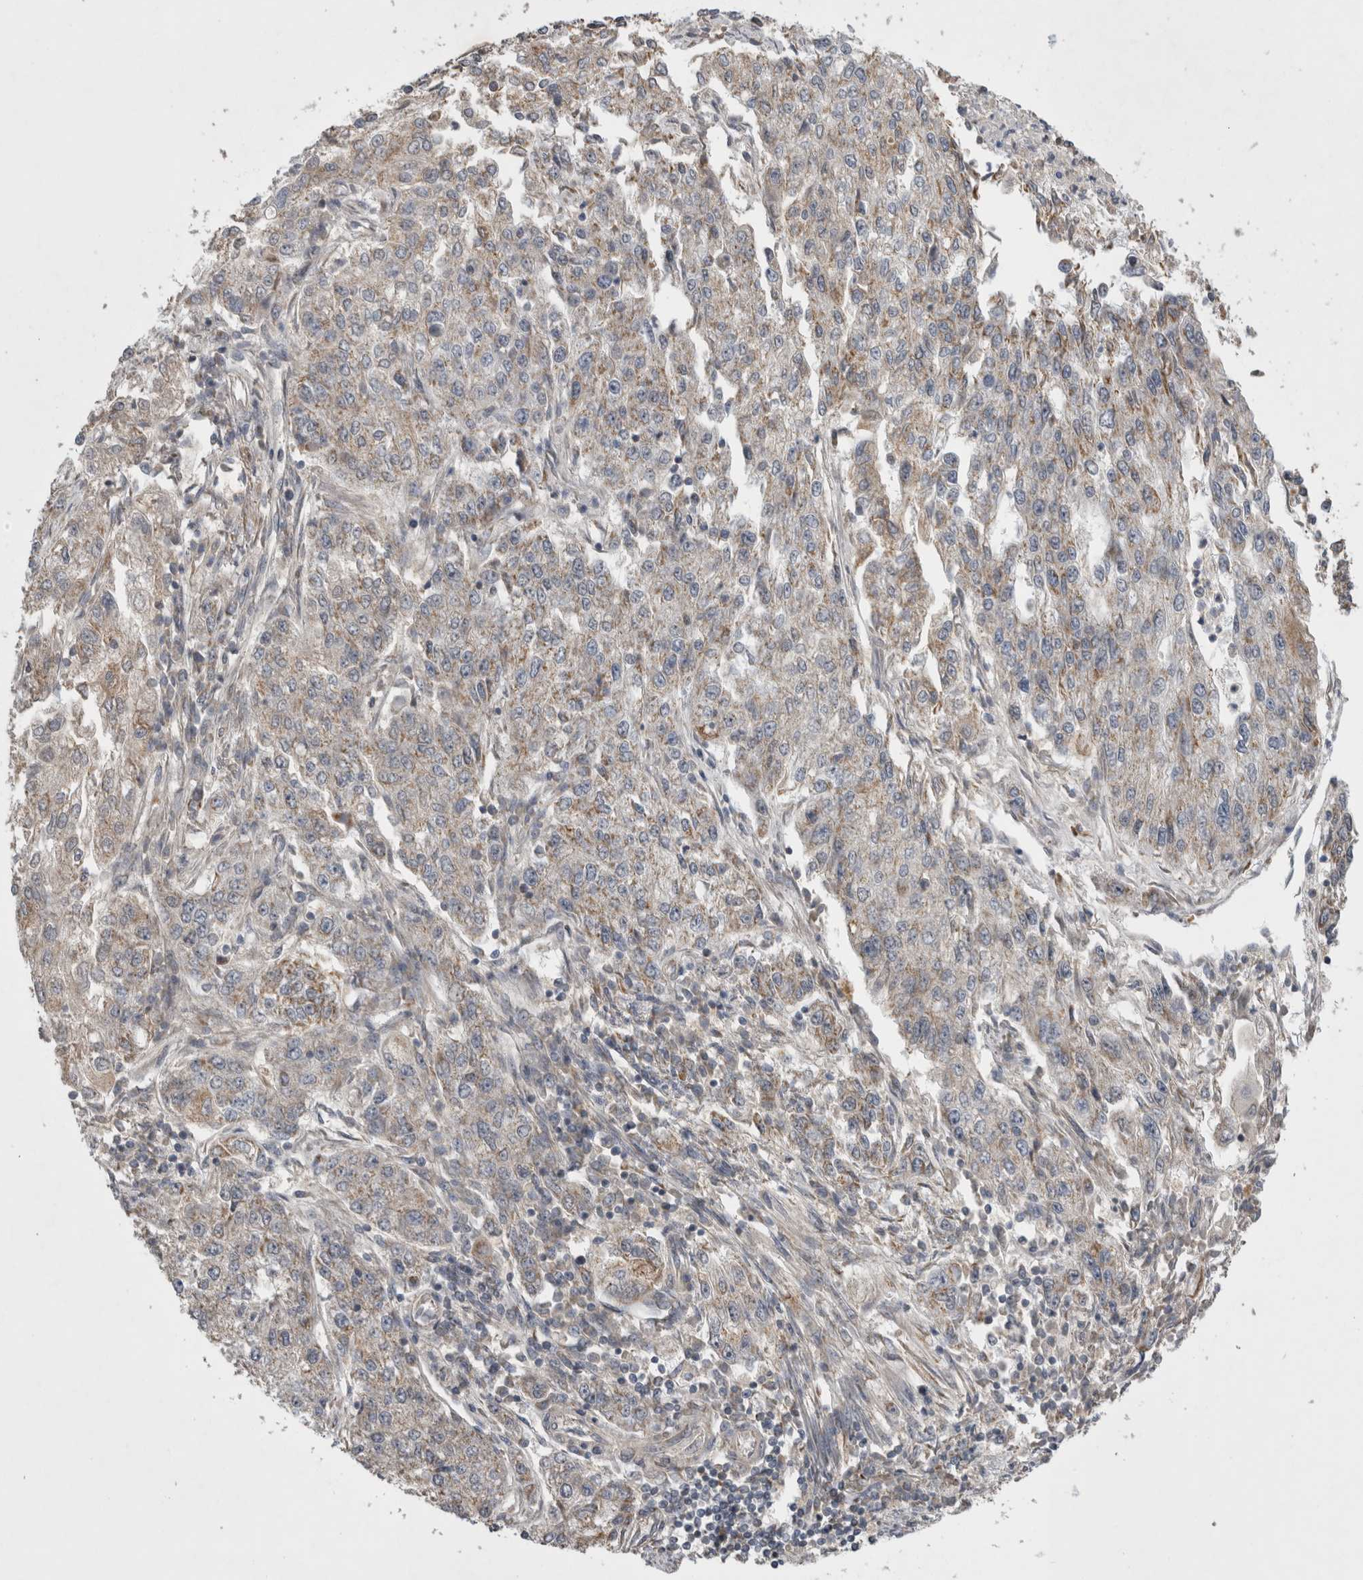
{"staining": {"intensity": "weak", "quantity": "25%-75%", "location": "cytoplasmic/membranous"}, "tissue": "endometrial cancer", "cell_type": "Tumor cells", "image_type": "cancer", "snomed": [{"axis": "morphology", "description": "Adenocarcinoma, NOS"}, {"axis": "topography", "description": "Endometrium"}], "caption": "Endometrial cancer (adenocarcinoma) stained for a protein (brown) demonstrates weak cytoplasmic/membranous positive staining in approximately 25%-75% of tumor cells.", "gene": "KCNIP1", "patient": {"sex": "female", "age": 49}}